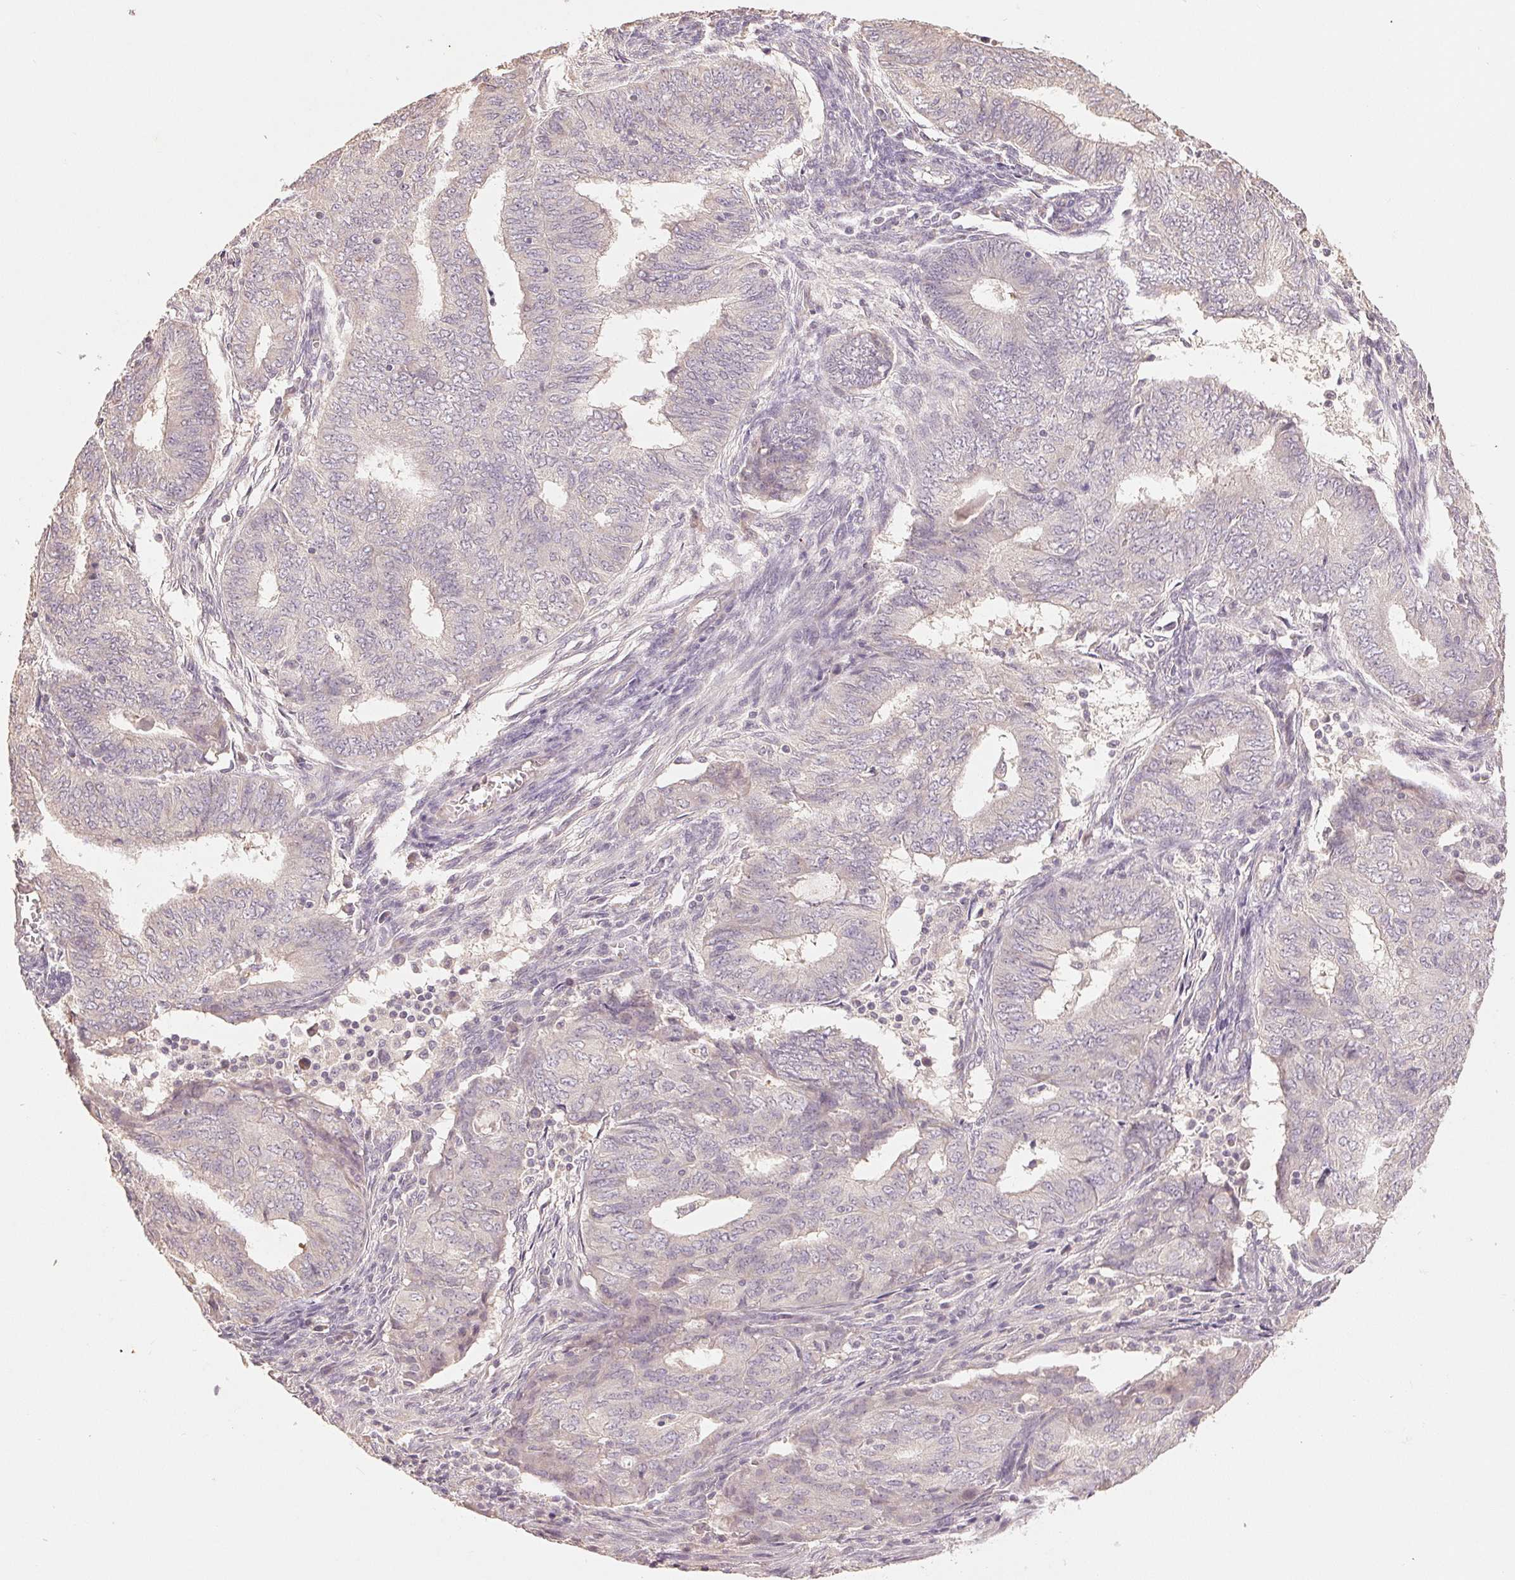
{"staining": {"intensity": "negative", "quantity": "none", "location": "none"}, "tissue": "endometrial cancer", "cell_type": "Tumor cells", "image_type": "cancer", "snomed": [{"axis": "morphology", "description": "Adenocarcinoma, NOS"}, {"axis": "topography", "description": "Endometrium"}], "caption": "Immunohistochemistry of human endometrial cancer reveals no positivity in tumor cells.", "gene": "COX14", "patient": {"sex": "female", "age": 62}}